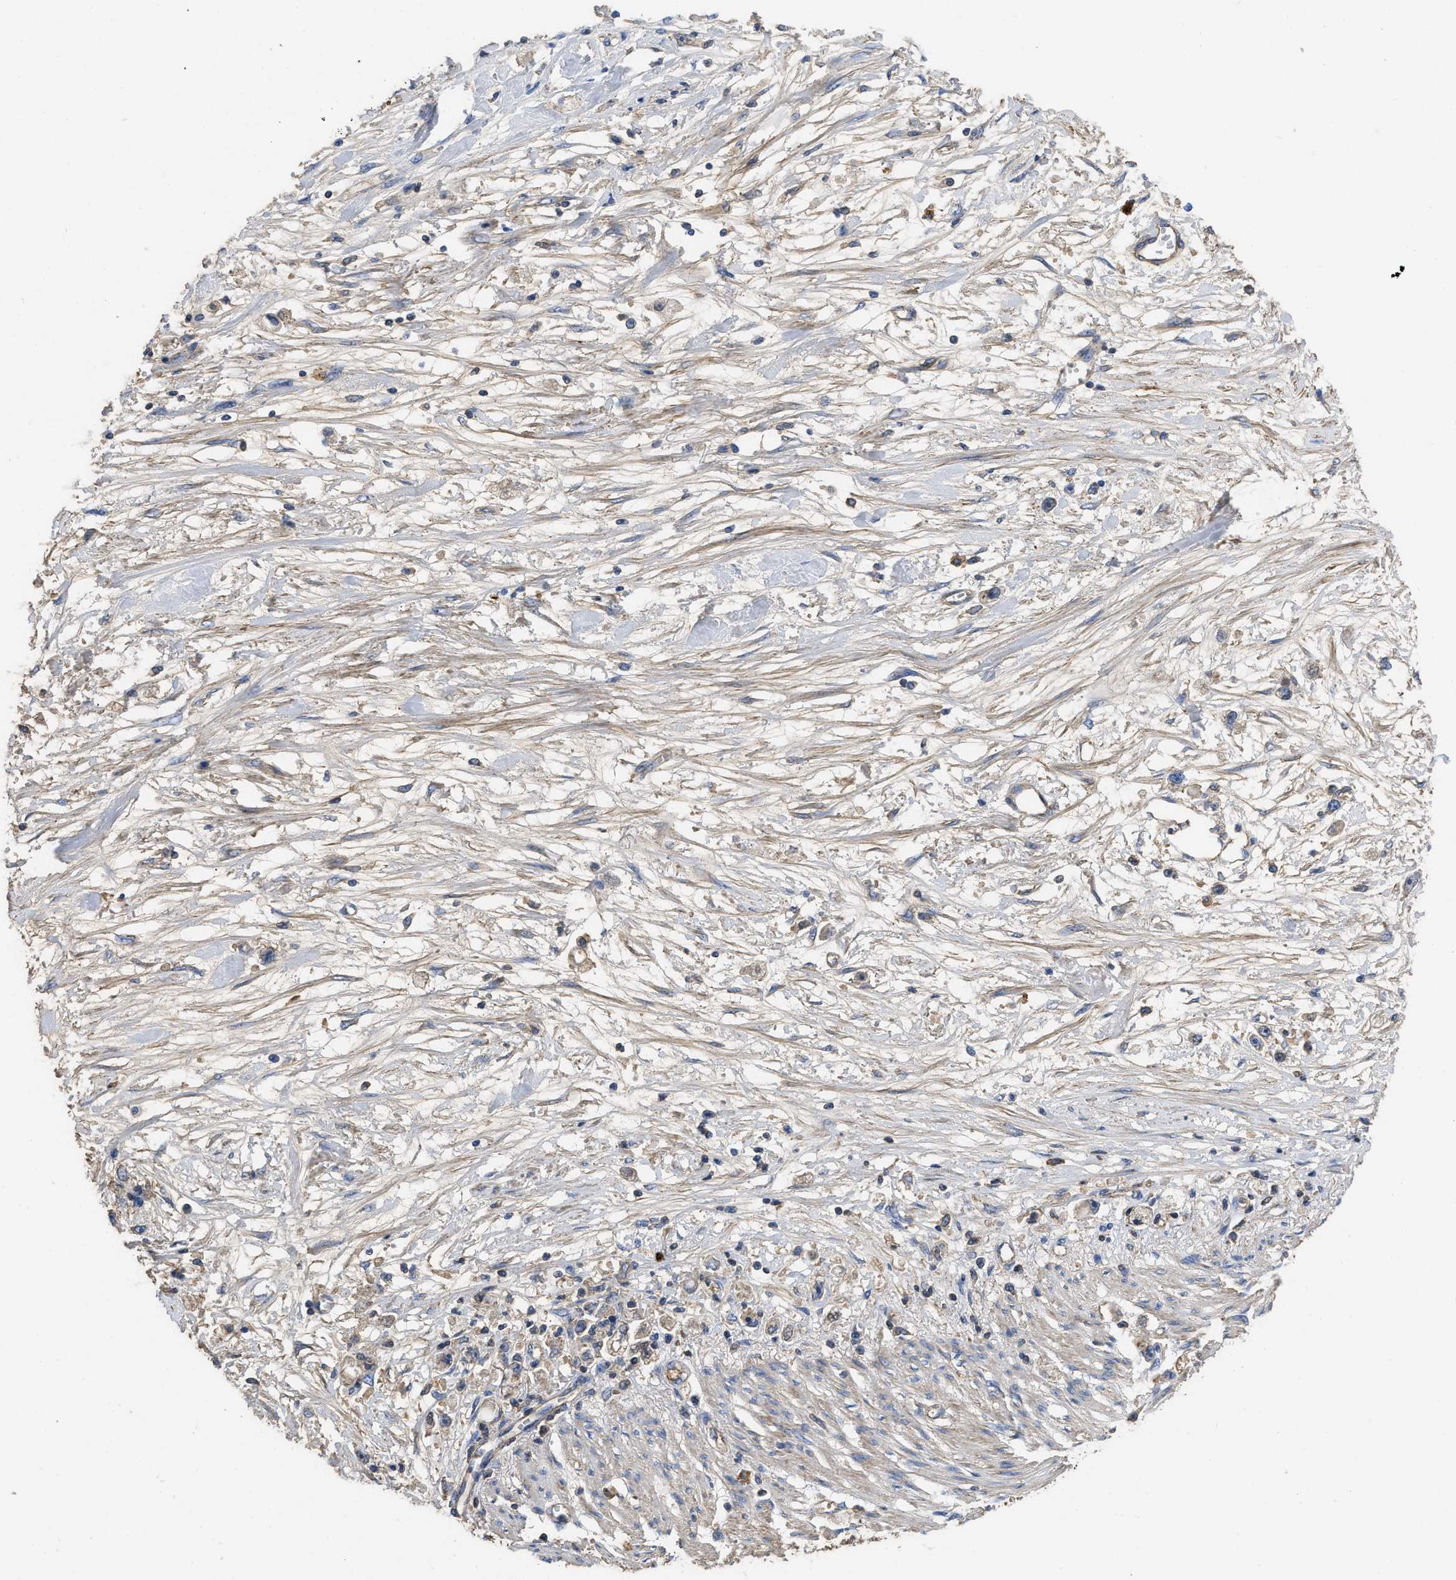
{"staining": {"intensity": "negative", "quantity": "none", "location": "none"}, "tissue": "stomach cancer", "cell_type": "Tumor cells", "image_type": "cancer", "snomed": [{"axis": "morphology", "description": "Adenocarcinoma, NOS"}, {"axis": "topography", "description": "Stomach"}], "caption": "Image shows no significant protein staining in tumor cells of stomach cancer (adenocarcinoma).", "gene": "USP4", "patient": {"sex": "female", "age": 59}}